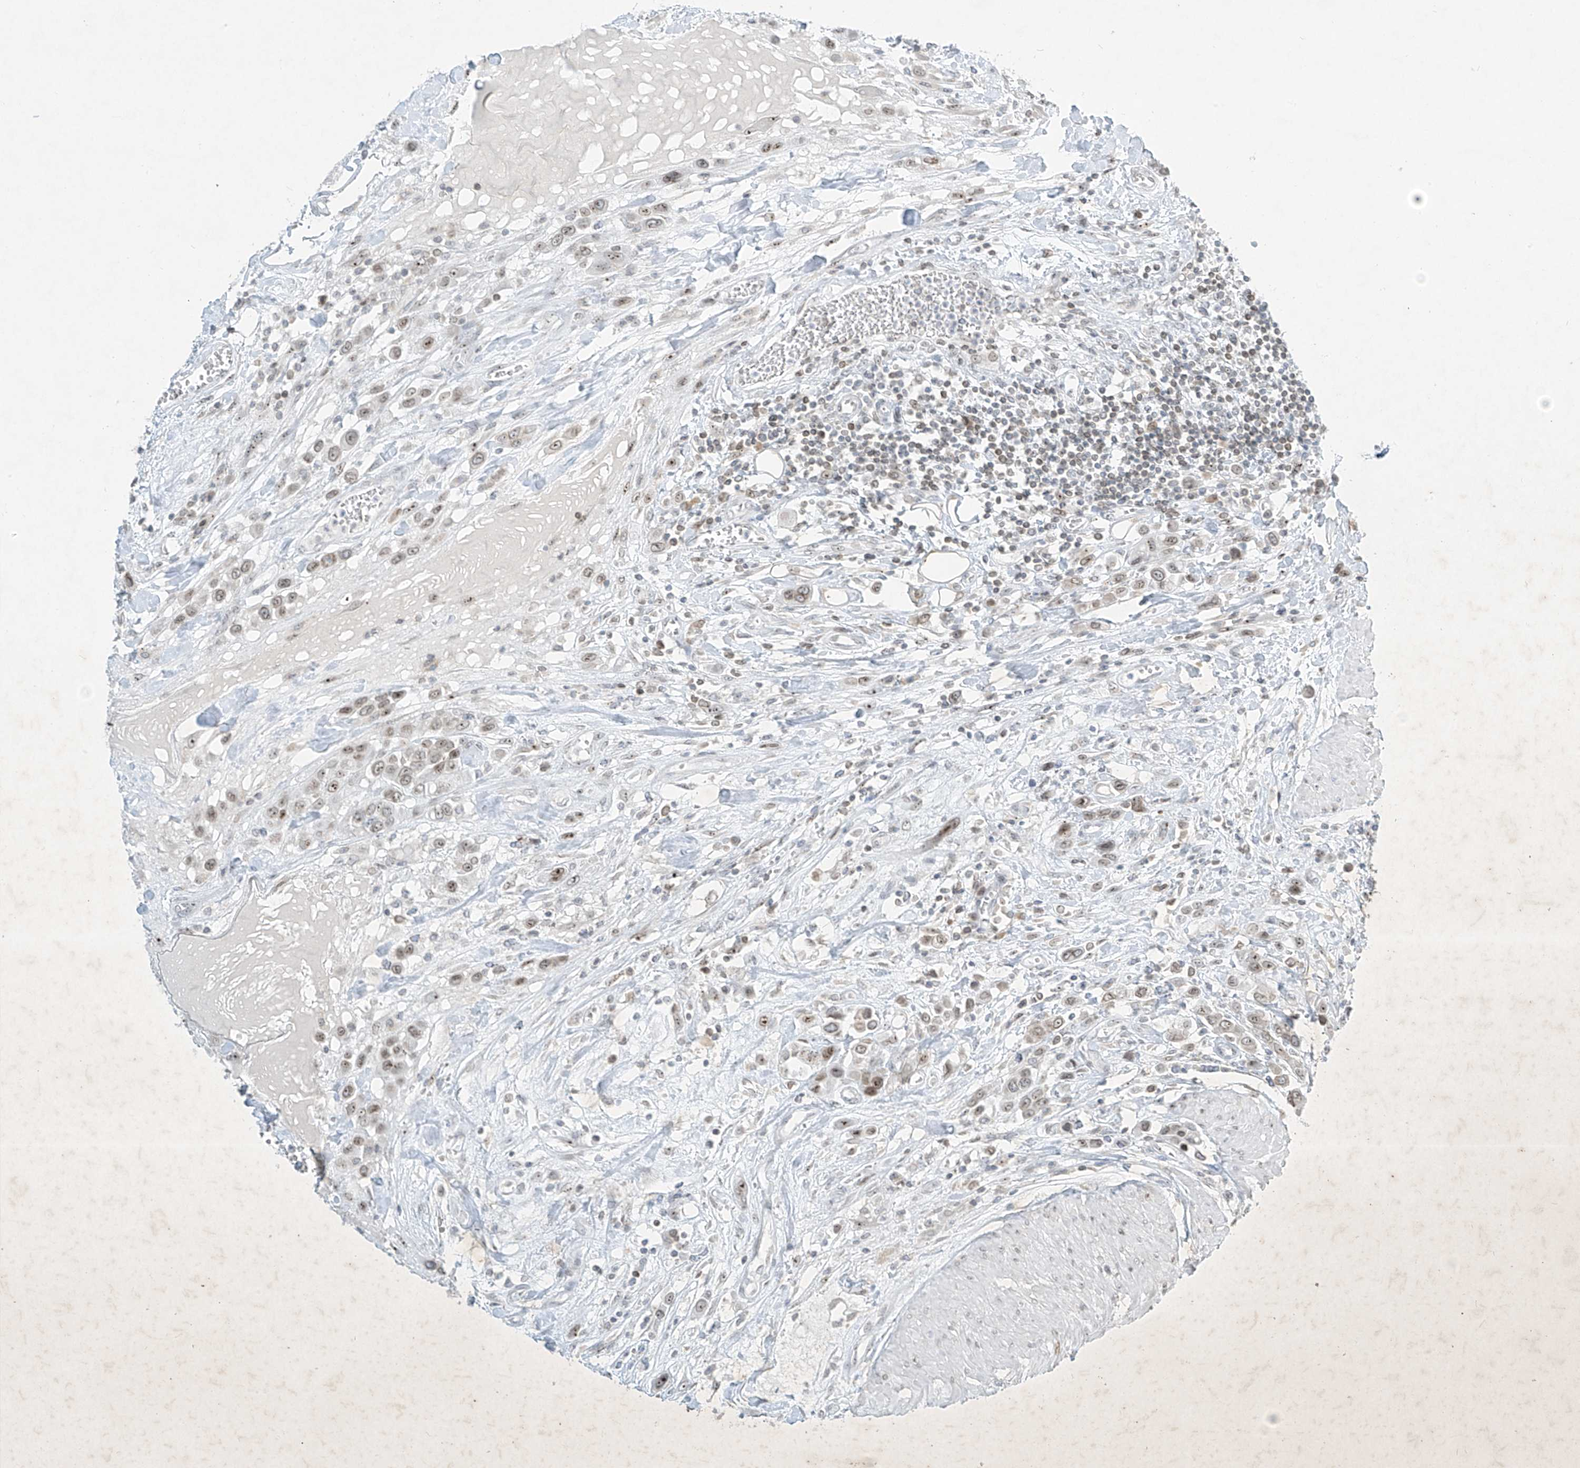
{"staining": {"intensity": "weak", "quantity": "25%-75%", "location": "nuclear"}, "tissue": "urothelial cancer", "cell_type": "Tumor cells", "image_type": "cancer", "snomed": [{"axis": "morphology", "description": "Urothelial carcinoma, High grade"}, {"axis": "topography", "description": "Urinary bladder"}], "caption": "Tumor cells demonstrate low levels of weak nuclear positivity in approximately 25%-75% of cells in human urothelial cancer.", "gene": "SAMD15", "patient": {"sex": "male", "age": 50}}